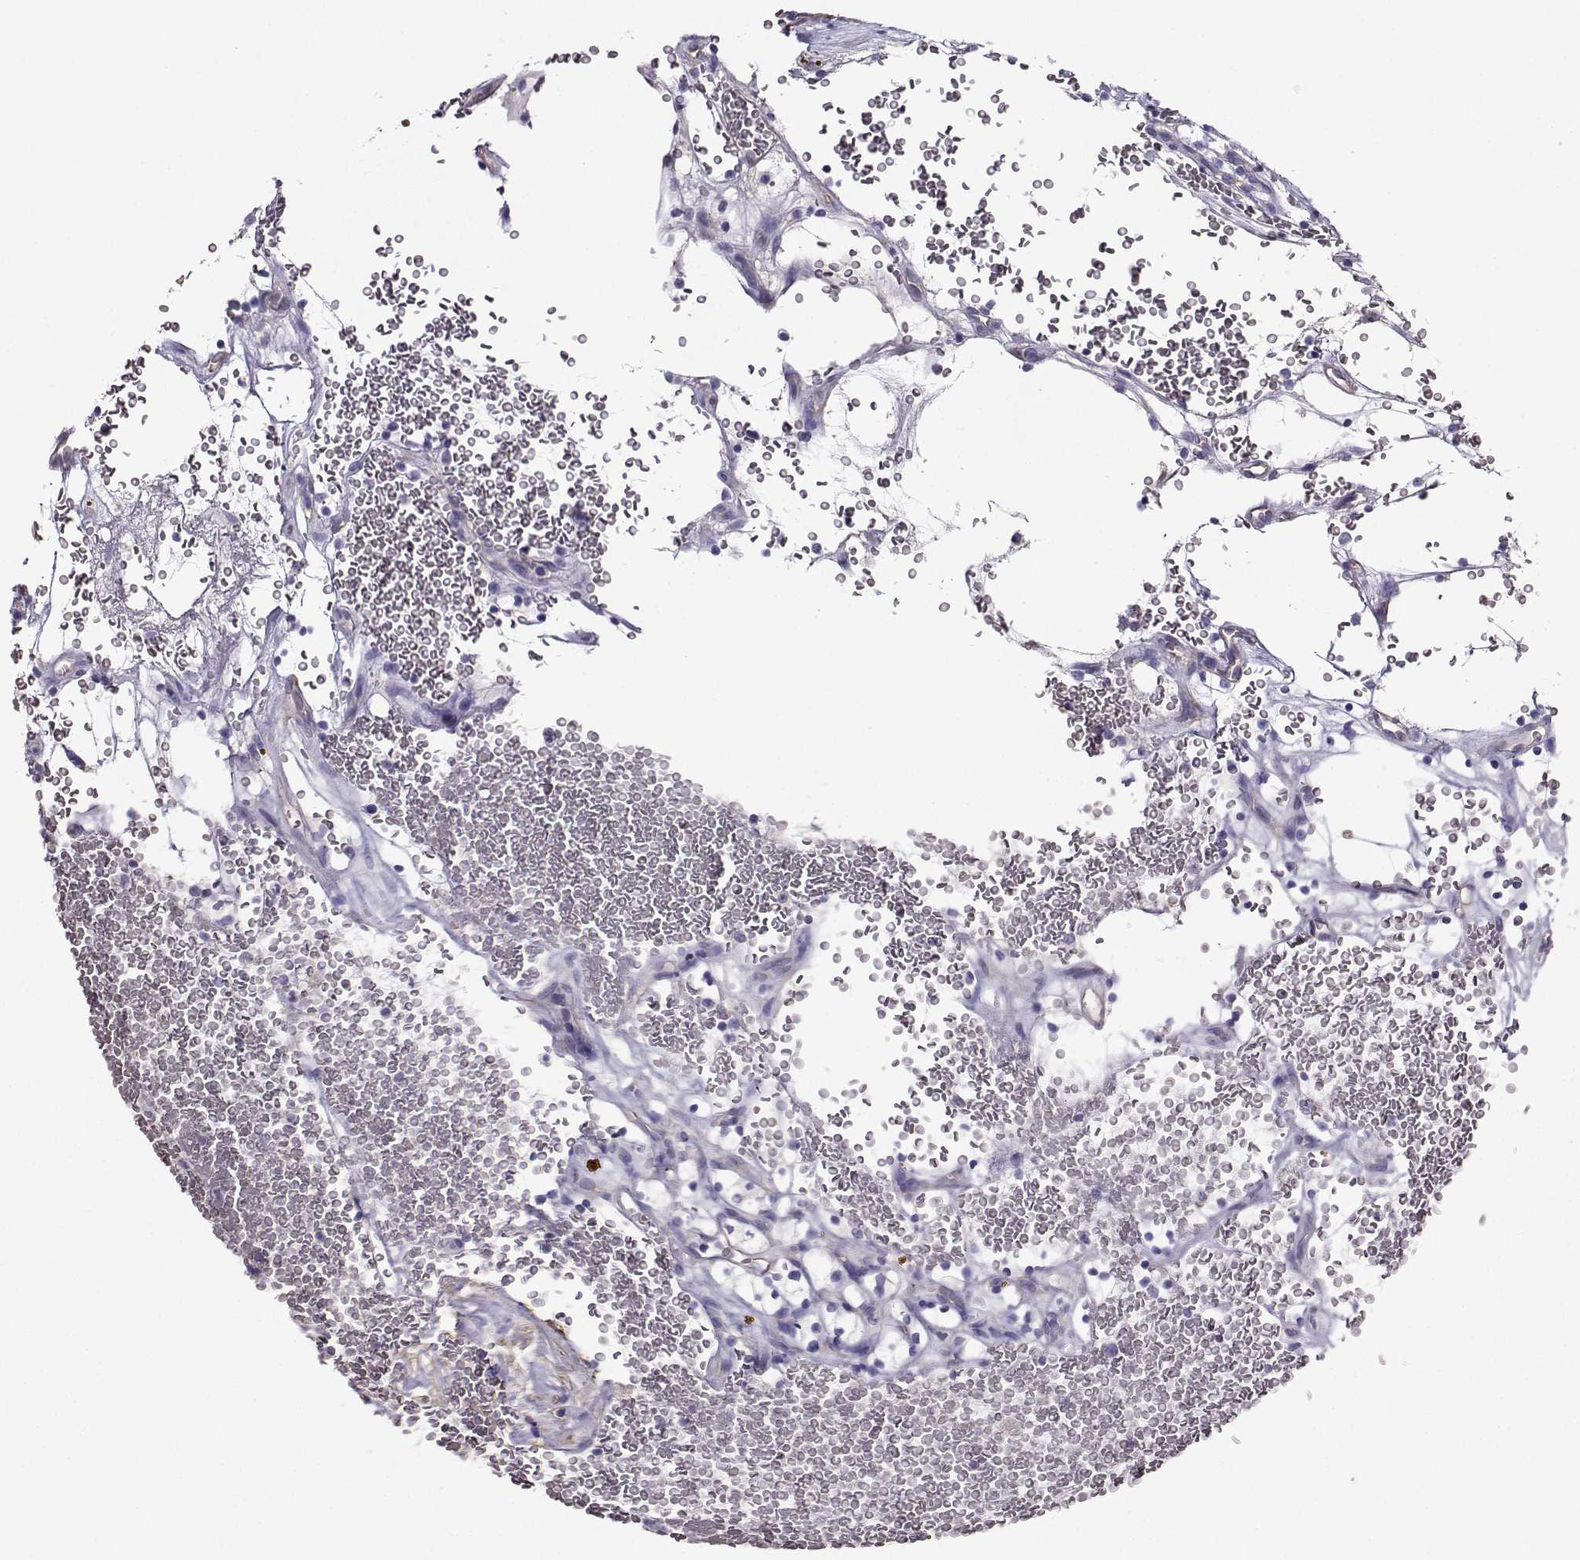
{"staining": {"intensity": "negative", "quantity": "none", "location": "none"}, "tissue": "renal cancer", "cell_type": "Tumor cells", "image_type": "cancer", "snomed": [{"axis": "morphology", "description": "Adenocarcinoma, NOS"}, {"axis": "topography", "description": "Kidney"}], "caption": "Renal cancer (adenocarcinoma) was stained to show a protein in brown. There is no significant expression in tumor cells. (DAB (3,3'-diaminobenzidine) immunohistochemistry (IHC), high magnification).", "gene": "CLUL1", "patient": {"sex": "female", "age": 64}}